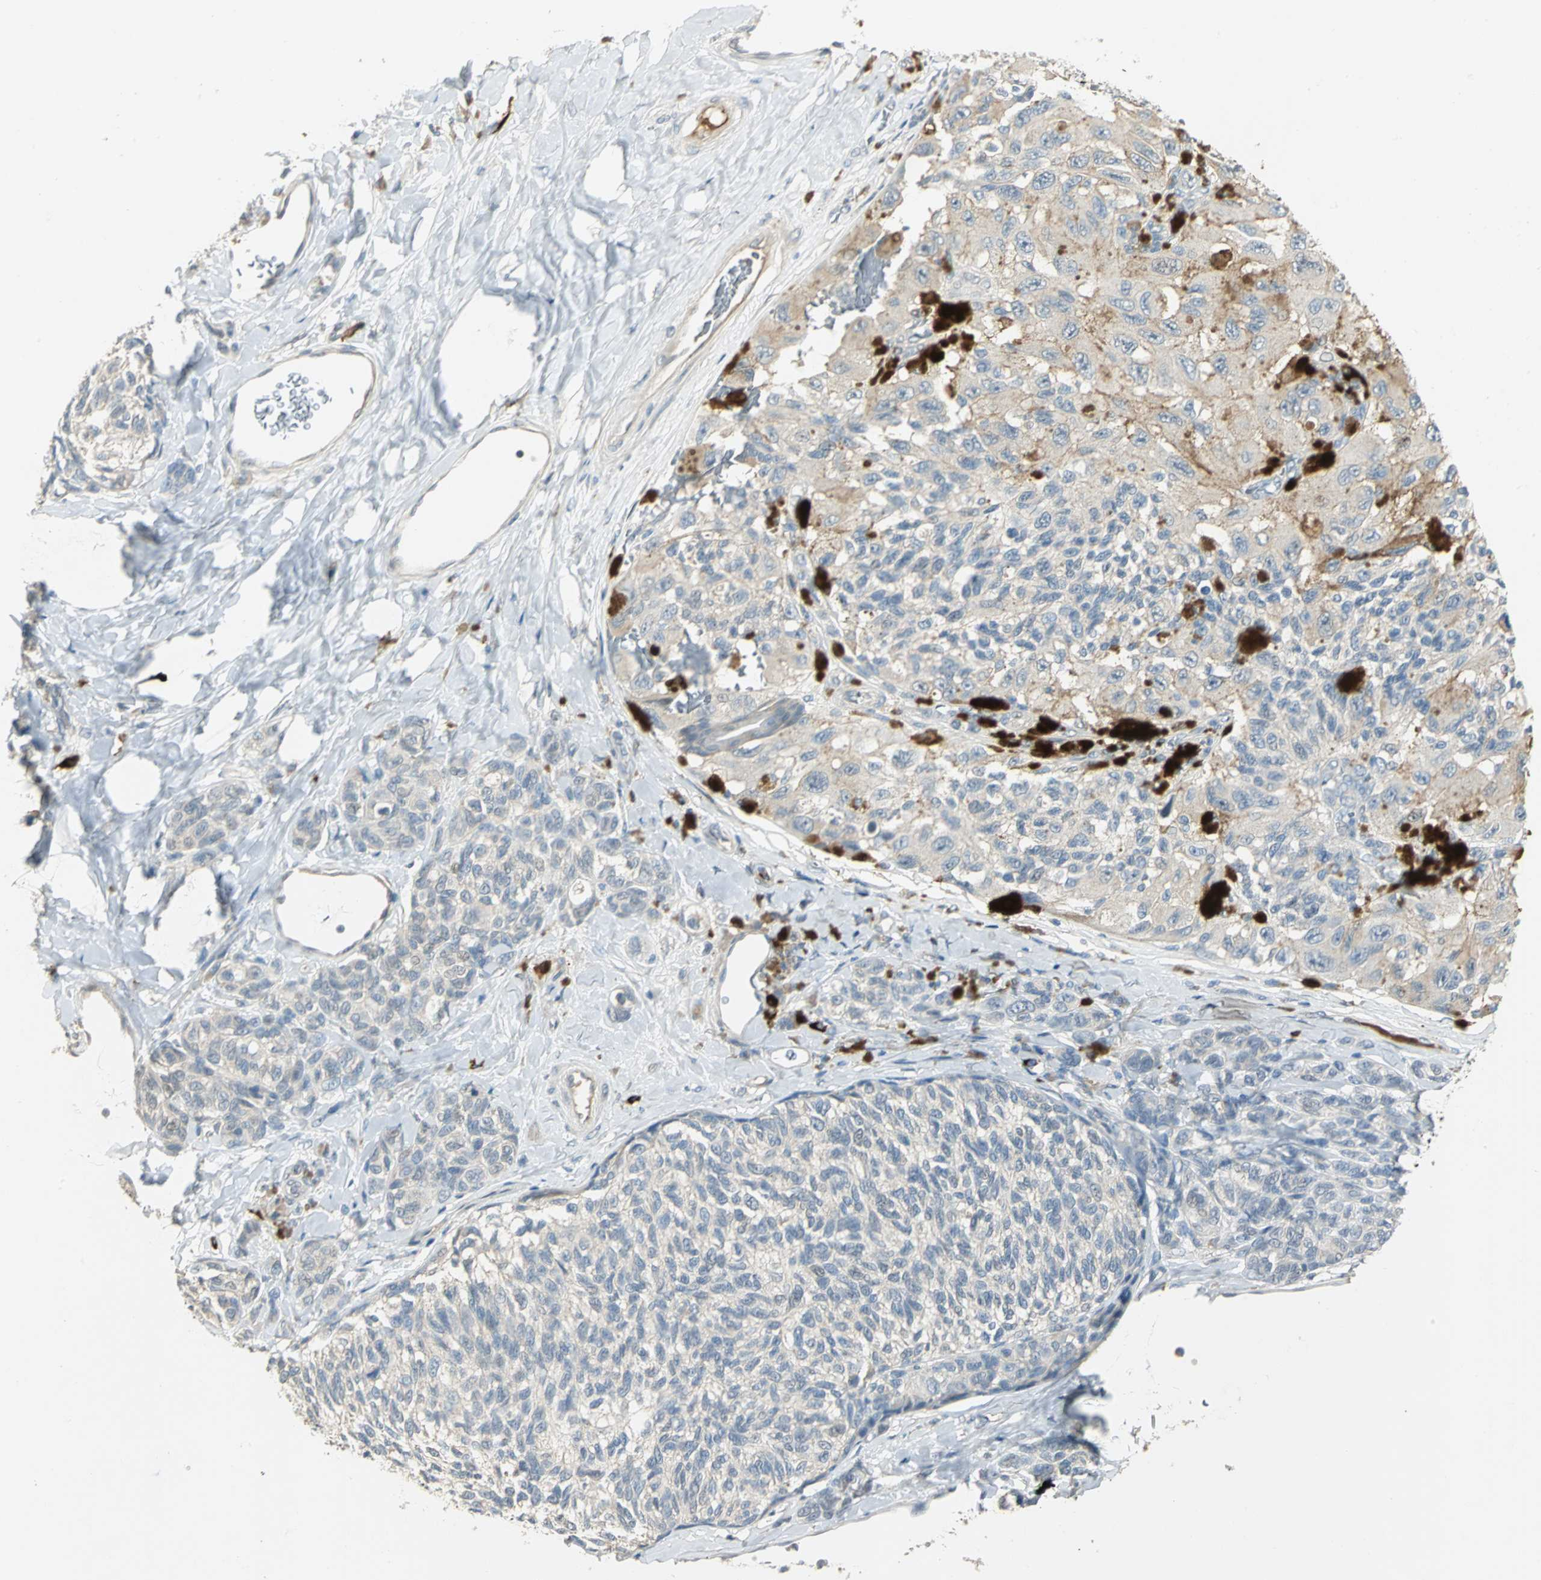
{"staining": {"intensity": "negative", "quantity": "none", "location": "none"}, "tissue": "melanoma", "cell_type": "Tumor cells", "image_type": "cancer", "snomed": [{"axis": "morphology", "description": "Malignant melanoma, NOS"}, {"axis": "topography", "description": "Skin"}], "caption": "The image exhibits no significant positivity in tumor cells of malignant melanoma.", "gene": "PROC", "patient": {"sex": "female", "age": 73}}